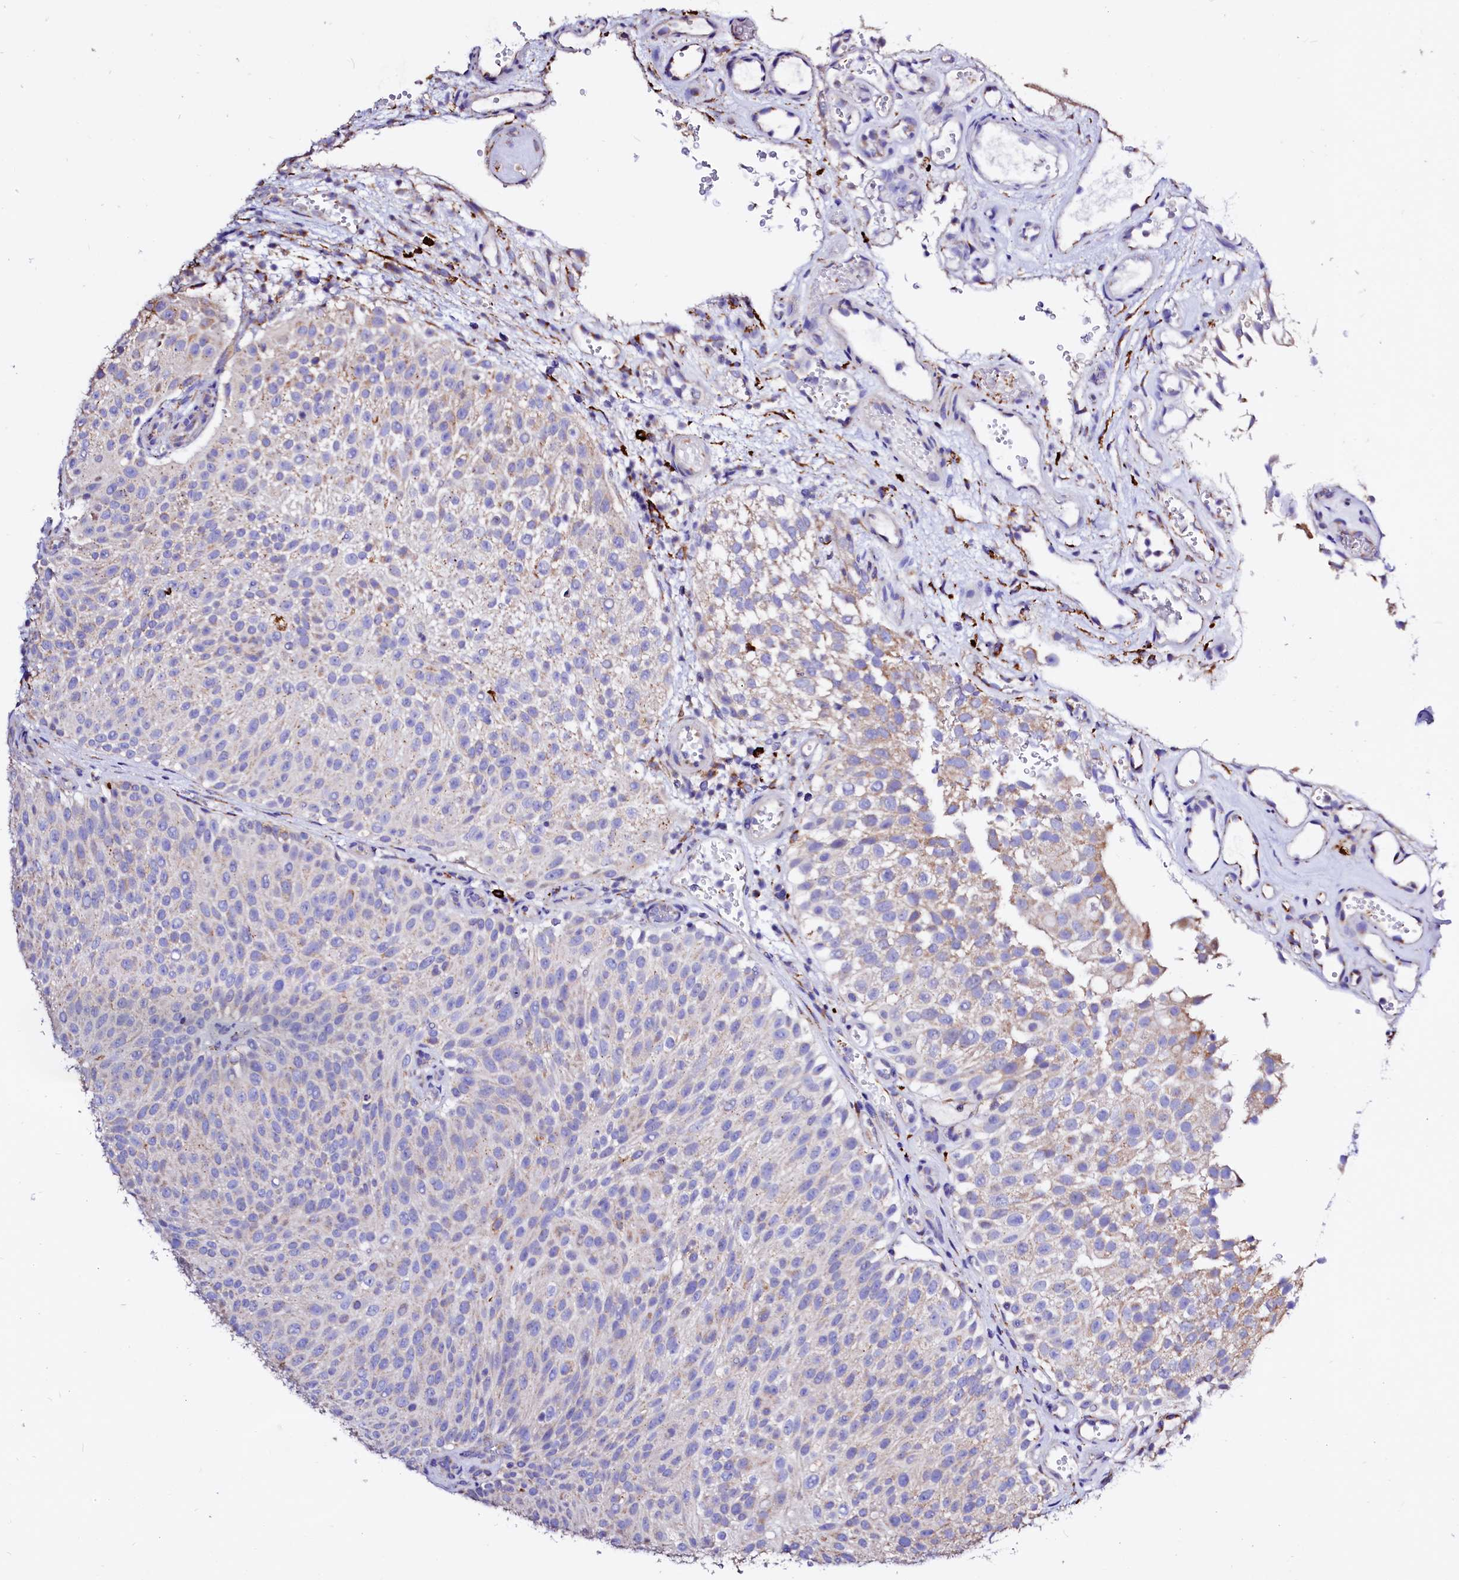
{"staining": {"intensity": "weak", "quantity": "<25%", "location": "cytoplasmic/membranous"}, "tissue": "urothelial cancer", "cell_type": "Tumor cells", "image_type": "cancer", "snomed": [{"axis": "morphology", "description": "Urothelial carcinoma, Low grade"}, {"axis": "topography", "description": "Urinary bladder"}], "caption": "Immunohistochemistry (IHC) image of urothelial cancer stained for a protein (brown), which shows no staining in tumor cells.", "gene": "MAOB", "patient": {"sex": "male", "age": 78}}